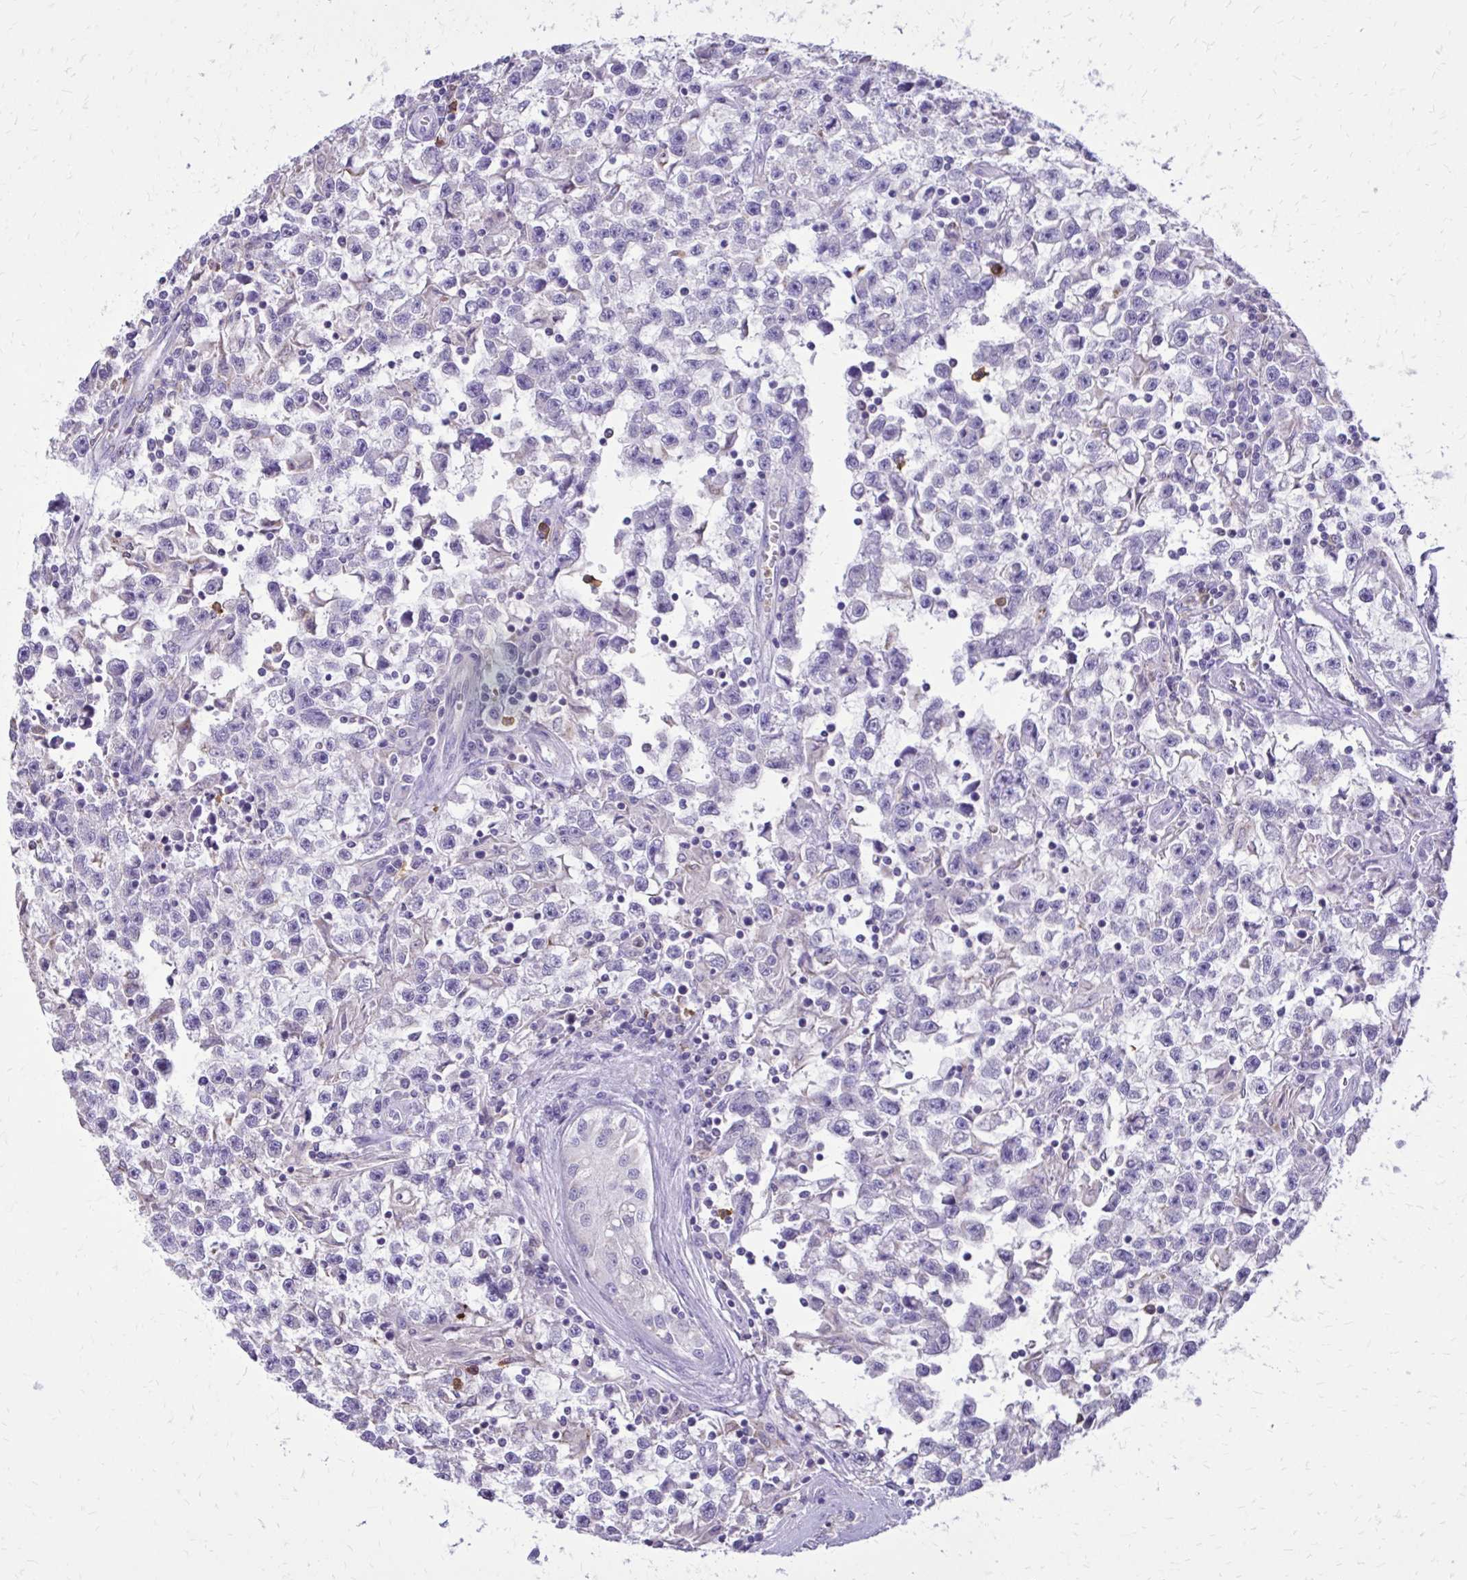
{"staining": {"intensity": "negative", "quantity": "none", "location": "none"}, "tissue": "testis cancer", "cell_type": "Tumor cells", "image_type": "cancer", "snomed": [{"axis": "morphology", "description": "Seminoma, NOS"}, {"axis": "topography", "description": "Testis"}], "caption": "High power microscopy micrograph of an immunohistochemistry (IHC) micrograph of seminoma (testis), revealing no significant expression in tumor cells. (Brightfield microscopy of DAB immunohistochemistry (IHC) at high magnification).", "gene": "CAT", "patient": {"sex": "male", "age": 31}}